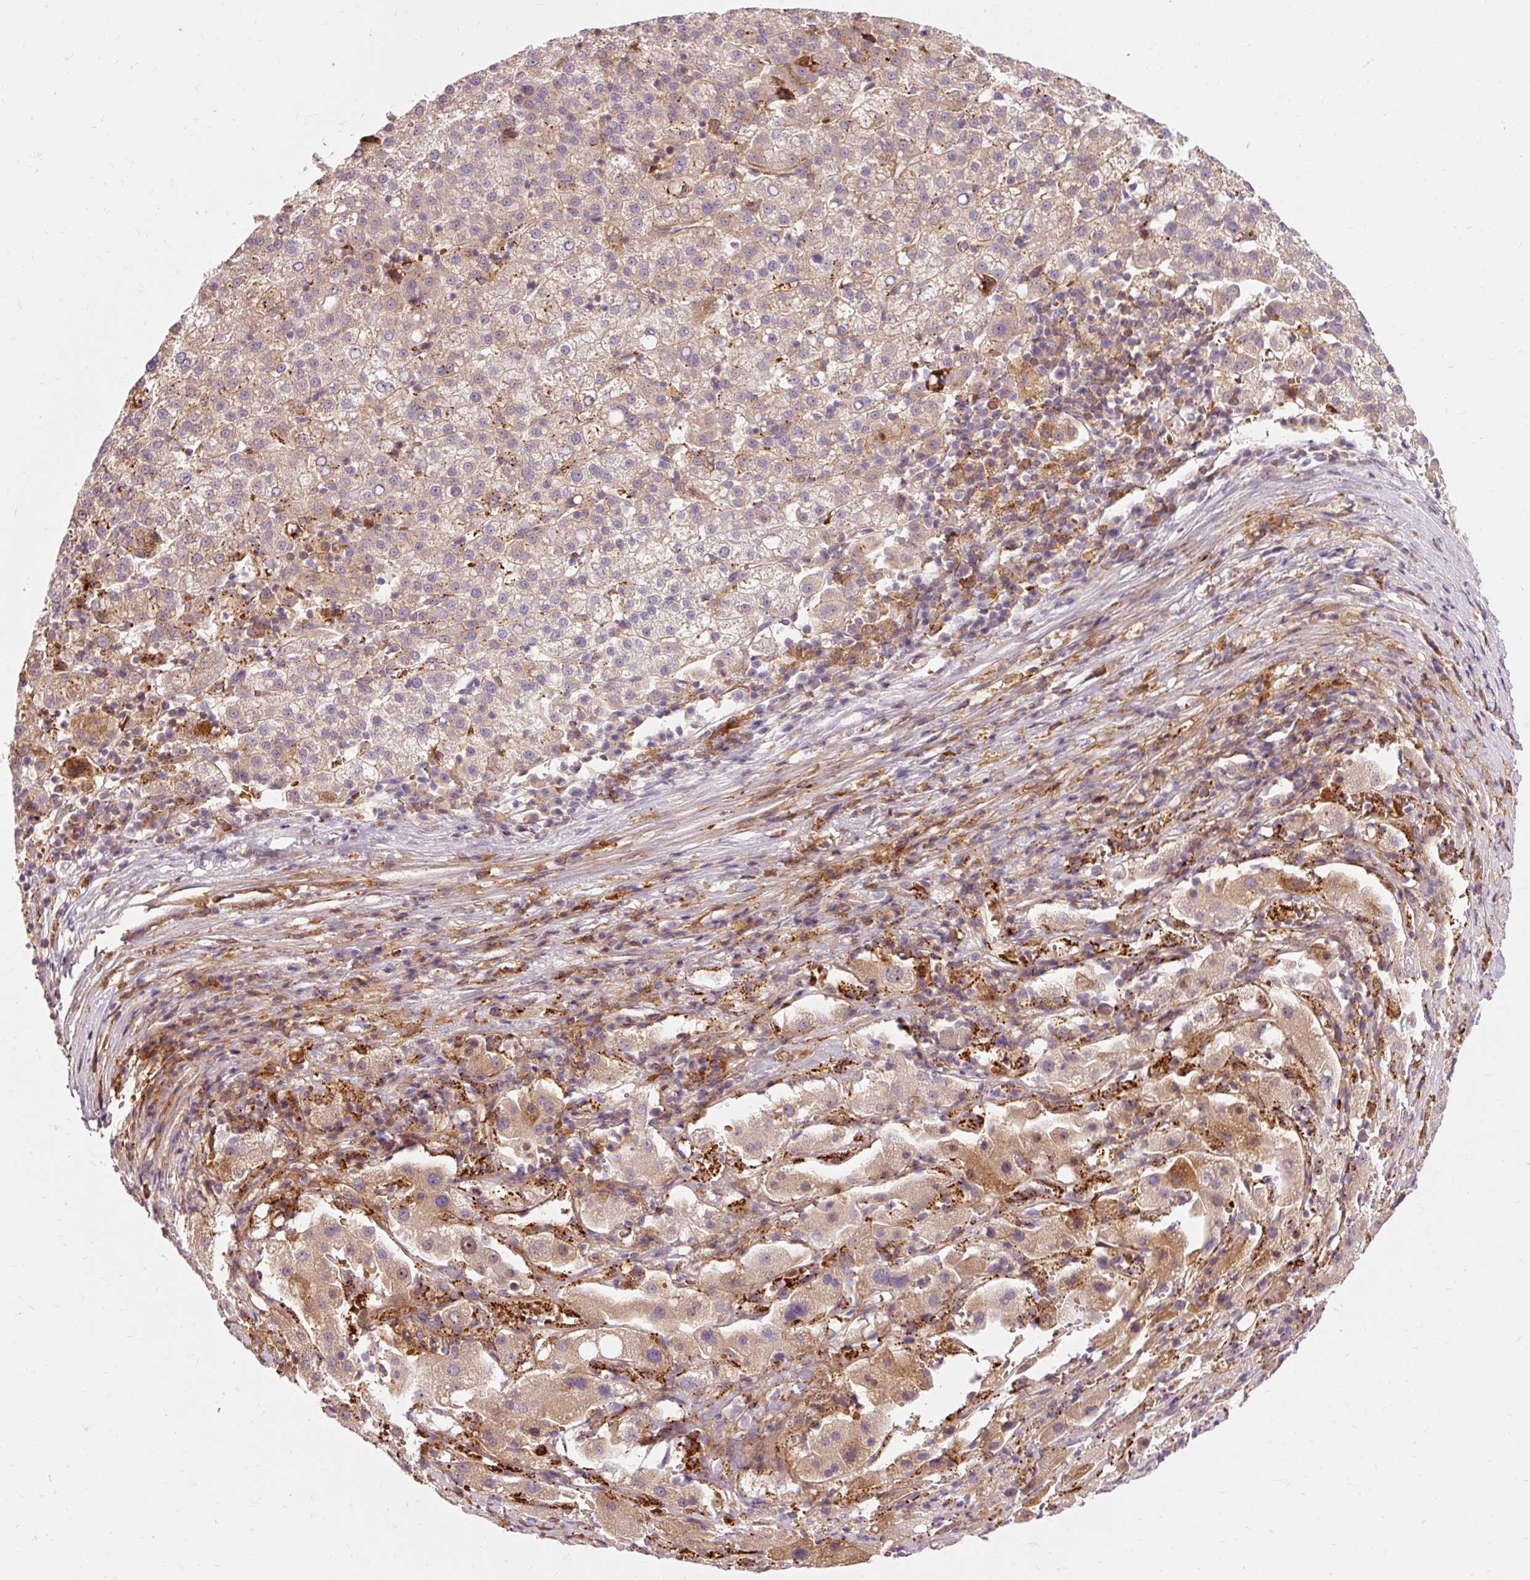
{"staining": {"intensity": "moderate", "quantity": "<25%", "location": "cytoplasmic/membranous"}, "tissue": "liver cancer", "cell_type": "Tumor cells", "image_type": "cancer", "snomed": [{"axis": "morphology", "description": "Carcinoma, Hepatocellular, NOS"}, {"axis": "topography", "description": "Liver"}], "caption": "Liver cancer stained with a brown dye demonstrates moderate cytoplasmic/membranous positive staining in approximately <25% of tumor cells.", "gene": "CEBPZ", "patient": {"sex": "female", "age": 58}}